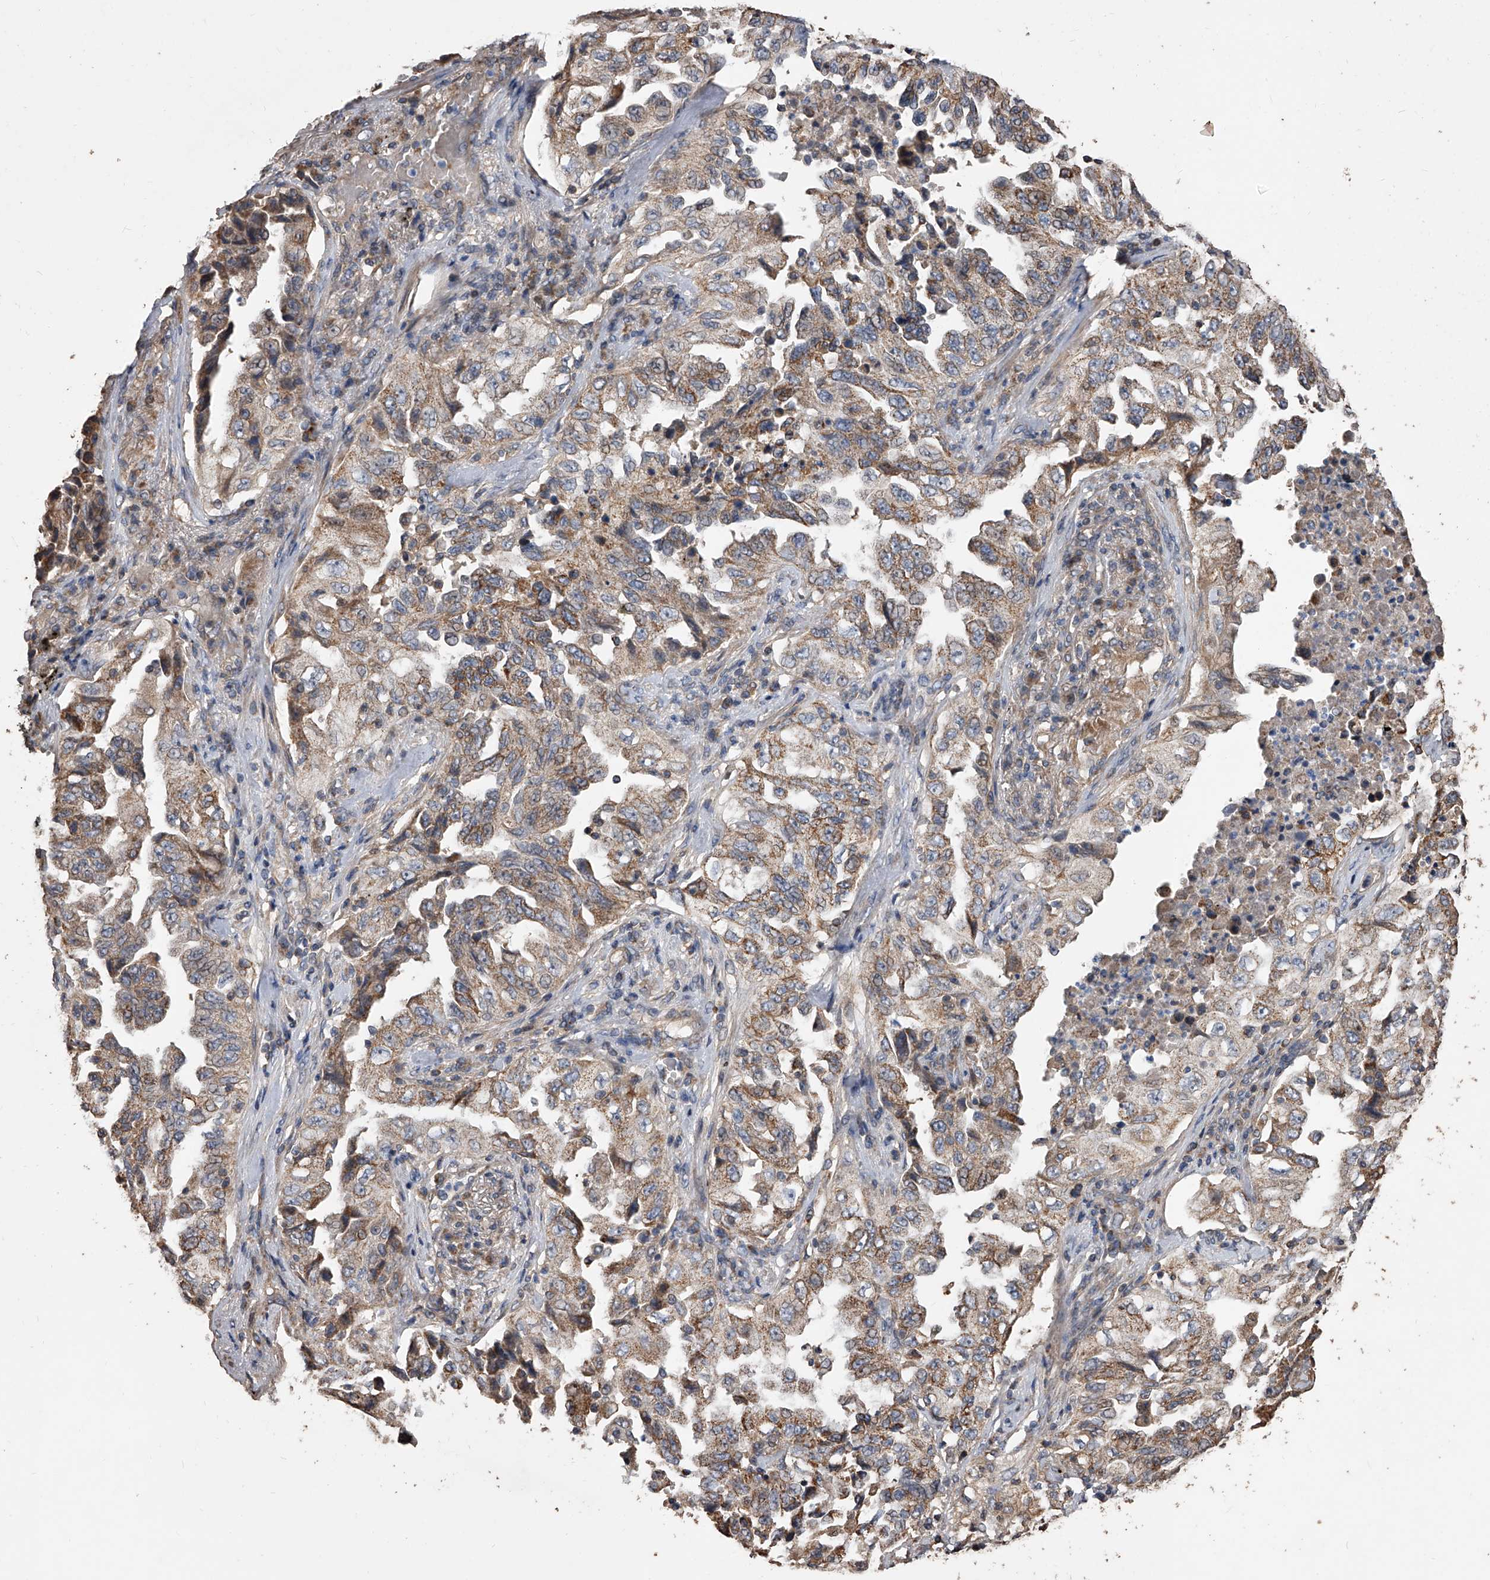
{"staining": {"intensity": "moderate", "quantity": ">75%", "location": "cytoplasmic/membranous"}, "tissue": "lung cancer", "cell_type": "Tumor cells", "image_type": "cancer", "snomed": [{"axis": "morphology", "description": "Adenocarcinoma, NOS"}, {"axis": "topography", "description": "Lung"}], "caption": "Immunohistochemical staining of human lung cancer (adenocarcinoma) shows medium levels of moderate cytoplasmic/membranous protein positivity in about >75% of tumor cells.", "gene": "LTV1", "patient": {"sex": "female", "age": 51}}